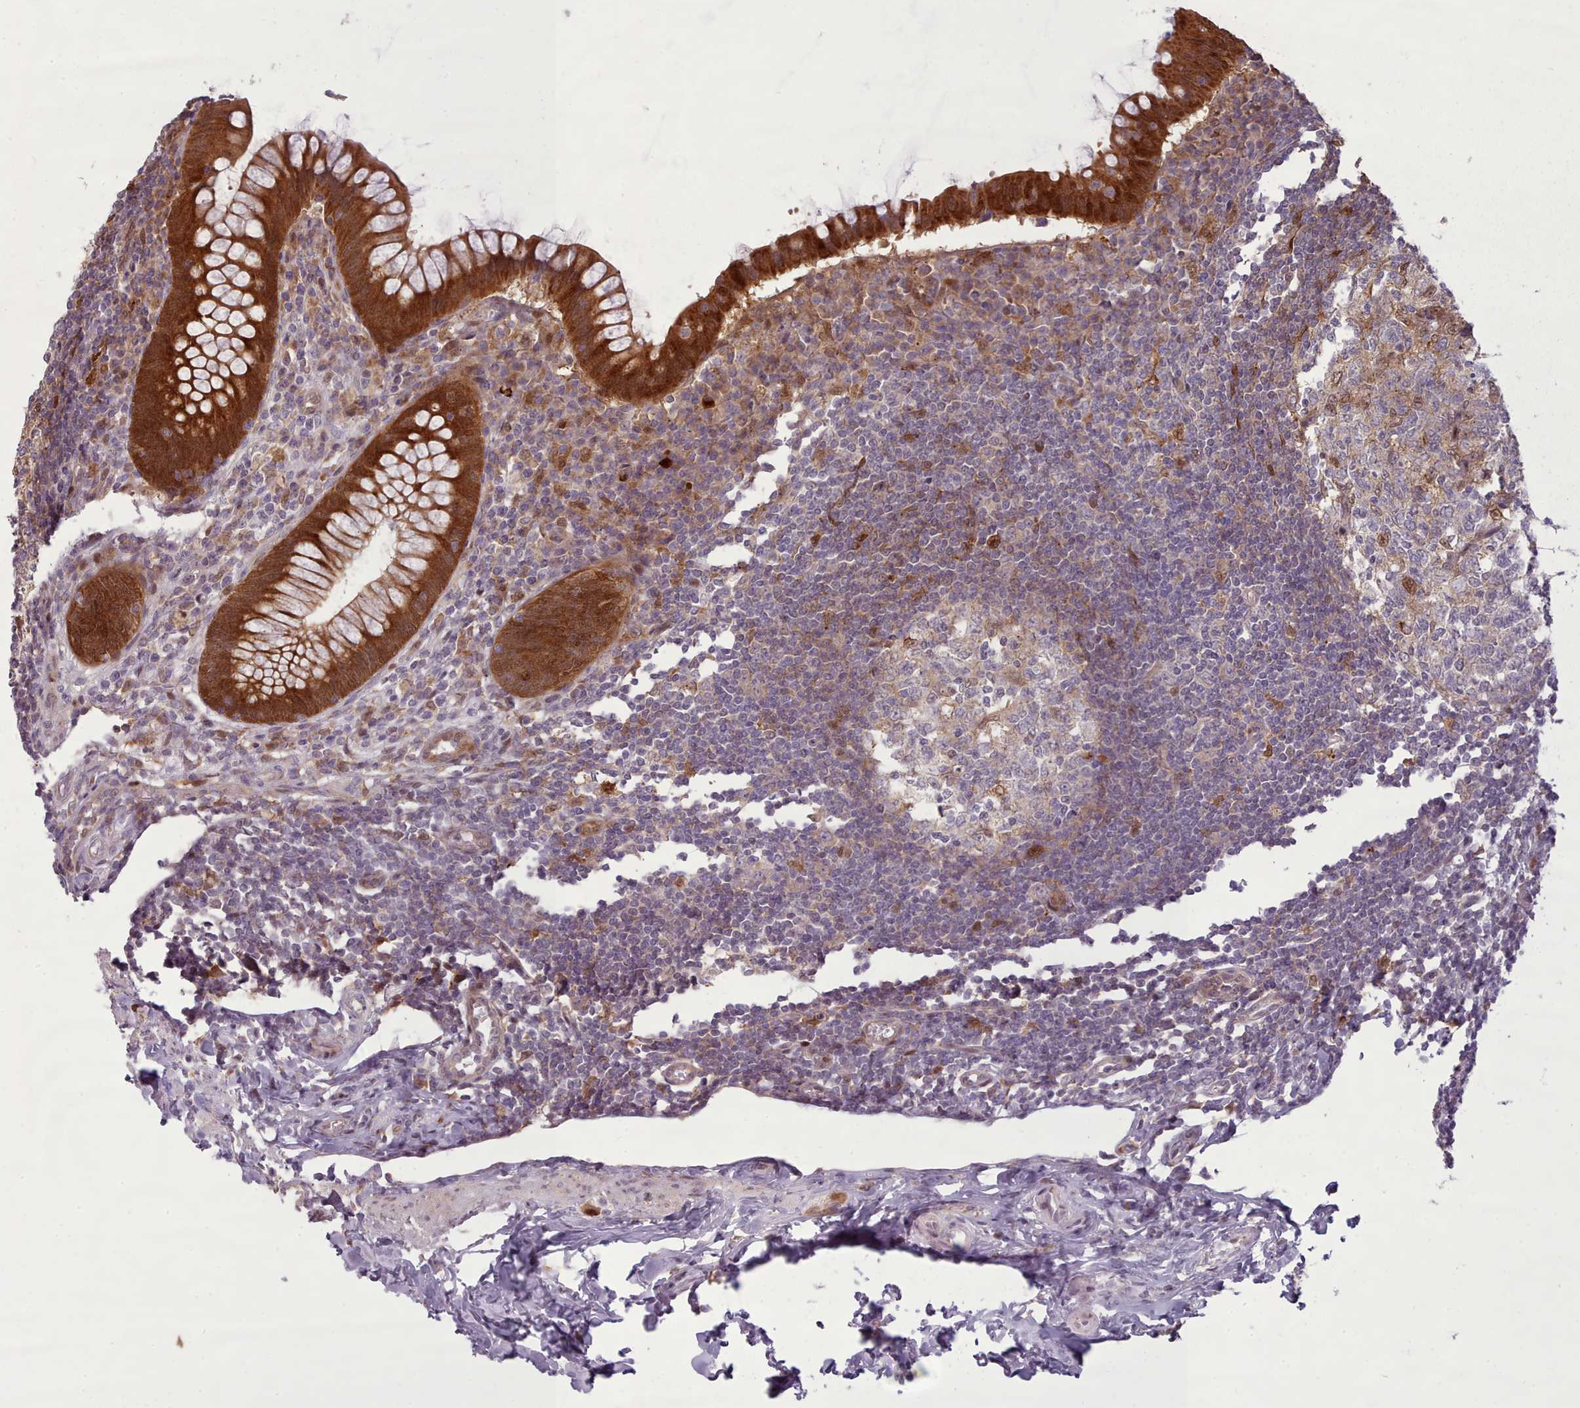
{"staining": {"intensity": "strong", "quantity": ">75%", "location": "cytoplasmic/membranous"}, "tissue": "appendix", "cell_type": "Glandular cells", "image_type": "normal", "snomed": [{"axis": "morphology", "description": "Normal tissue, NOS"}, {"axis": "topography", "description": "Appendix"}], "caption": "Protein staining of benign appendix shows strong cytoplasmic/membranous positivity in approximately >75% of glandular cells.", "gene": "LGALS9B", "patient": {"sex": "female", "age": 33}}